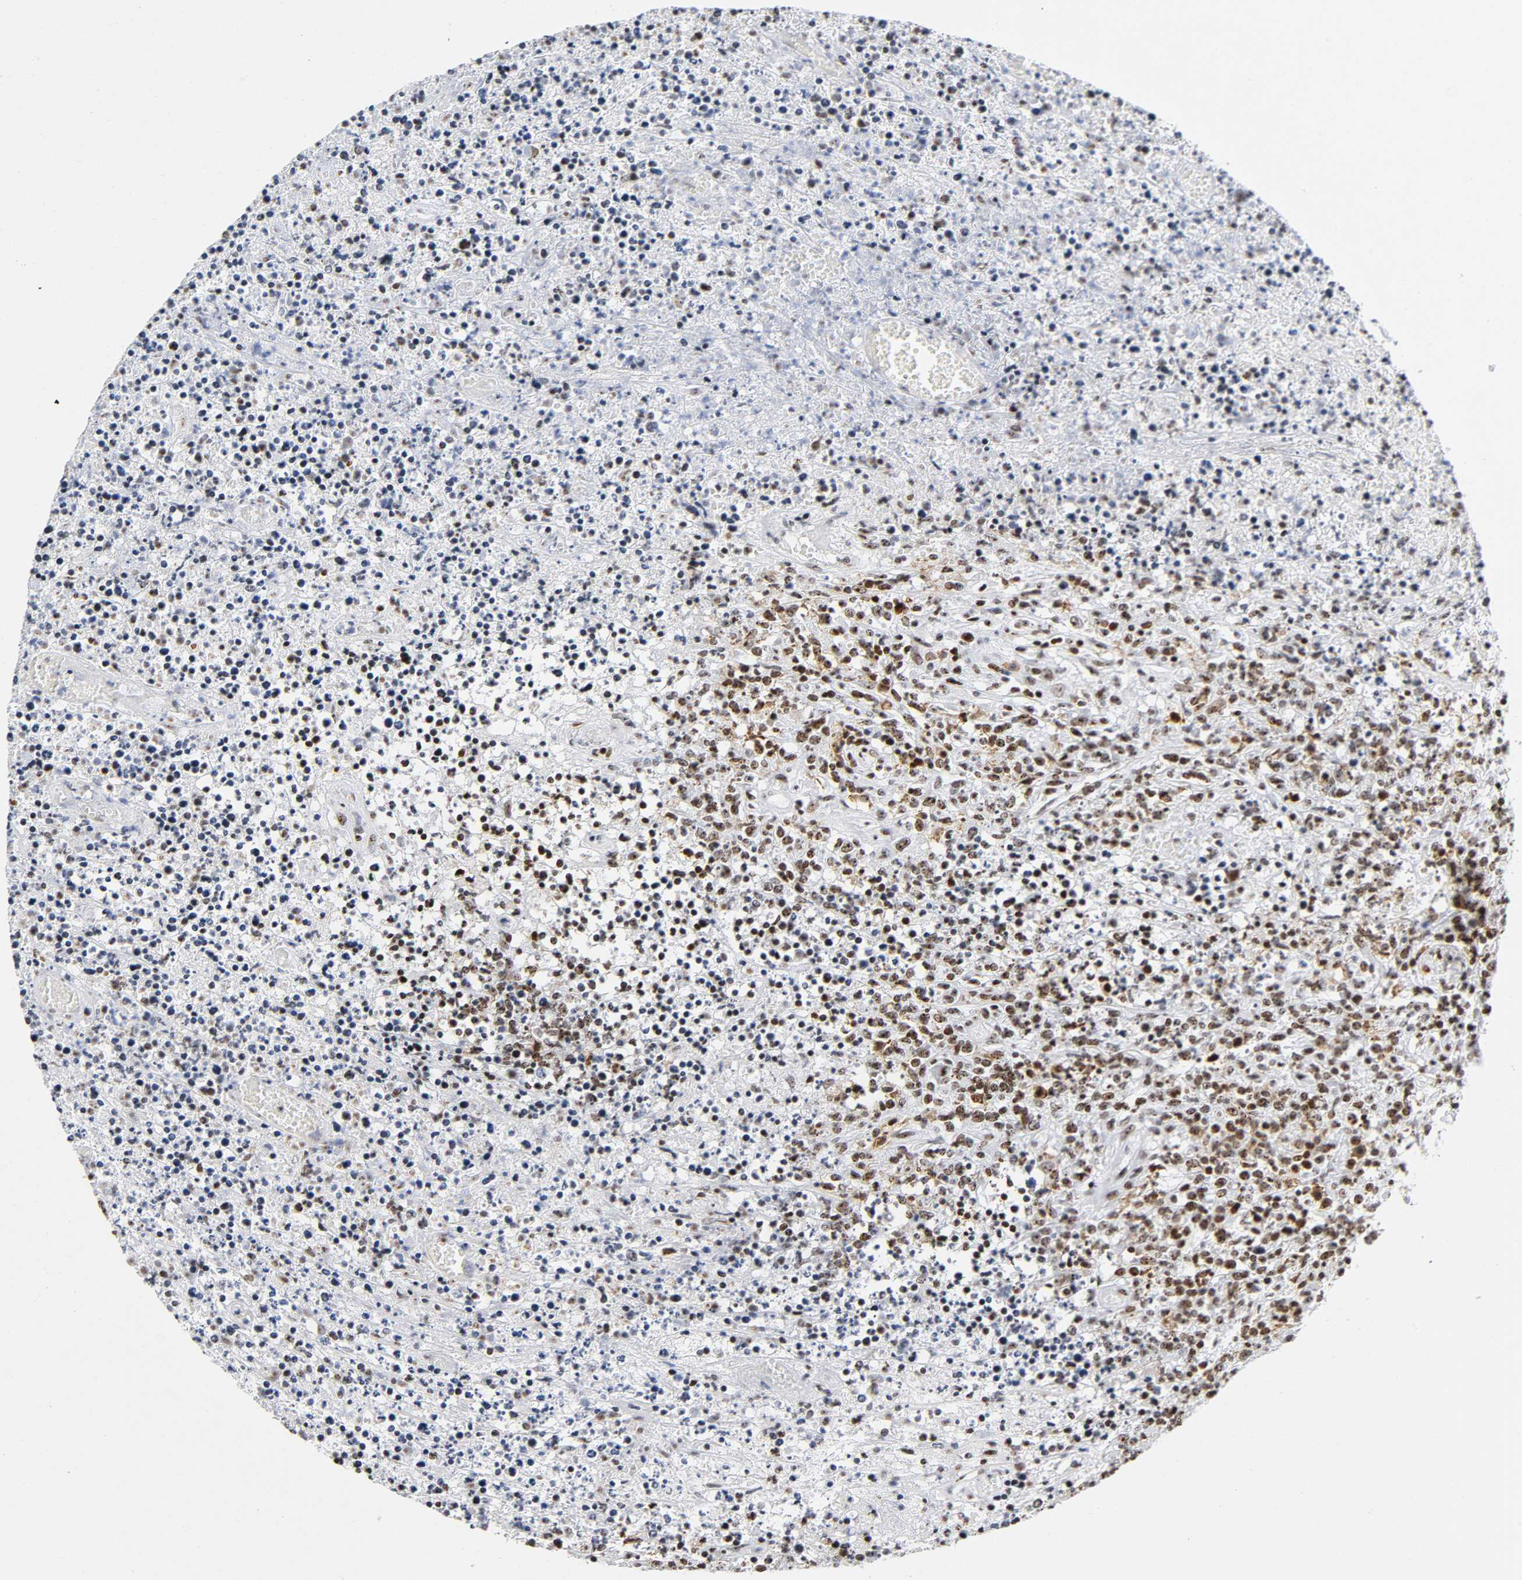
{"staining": {"intensity": "moderate", "quantity": ">75%", "location": "nuclear"}, "tissue": "lymphoma", "cell_type": "Tumor cells", "image_type": "cancer", "snomed": [{"axis": "morphology", "description": "Malignant lymphoma, non-Hodgkin's type, High grade"}, {"axis": "topography", "description": "Lymph node"}], "caption": "A micrograph showing moderate nuclear positivity in about >75% of tumor cells in malignant lymphoma, non-Hodgkin's type (high-grade), as visualized by brown immunohistochemical staining.", "gene": "UBTF", "patient": {"sex": "female", "age": 84}}